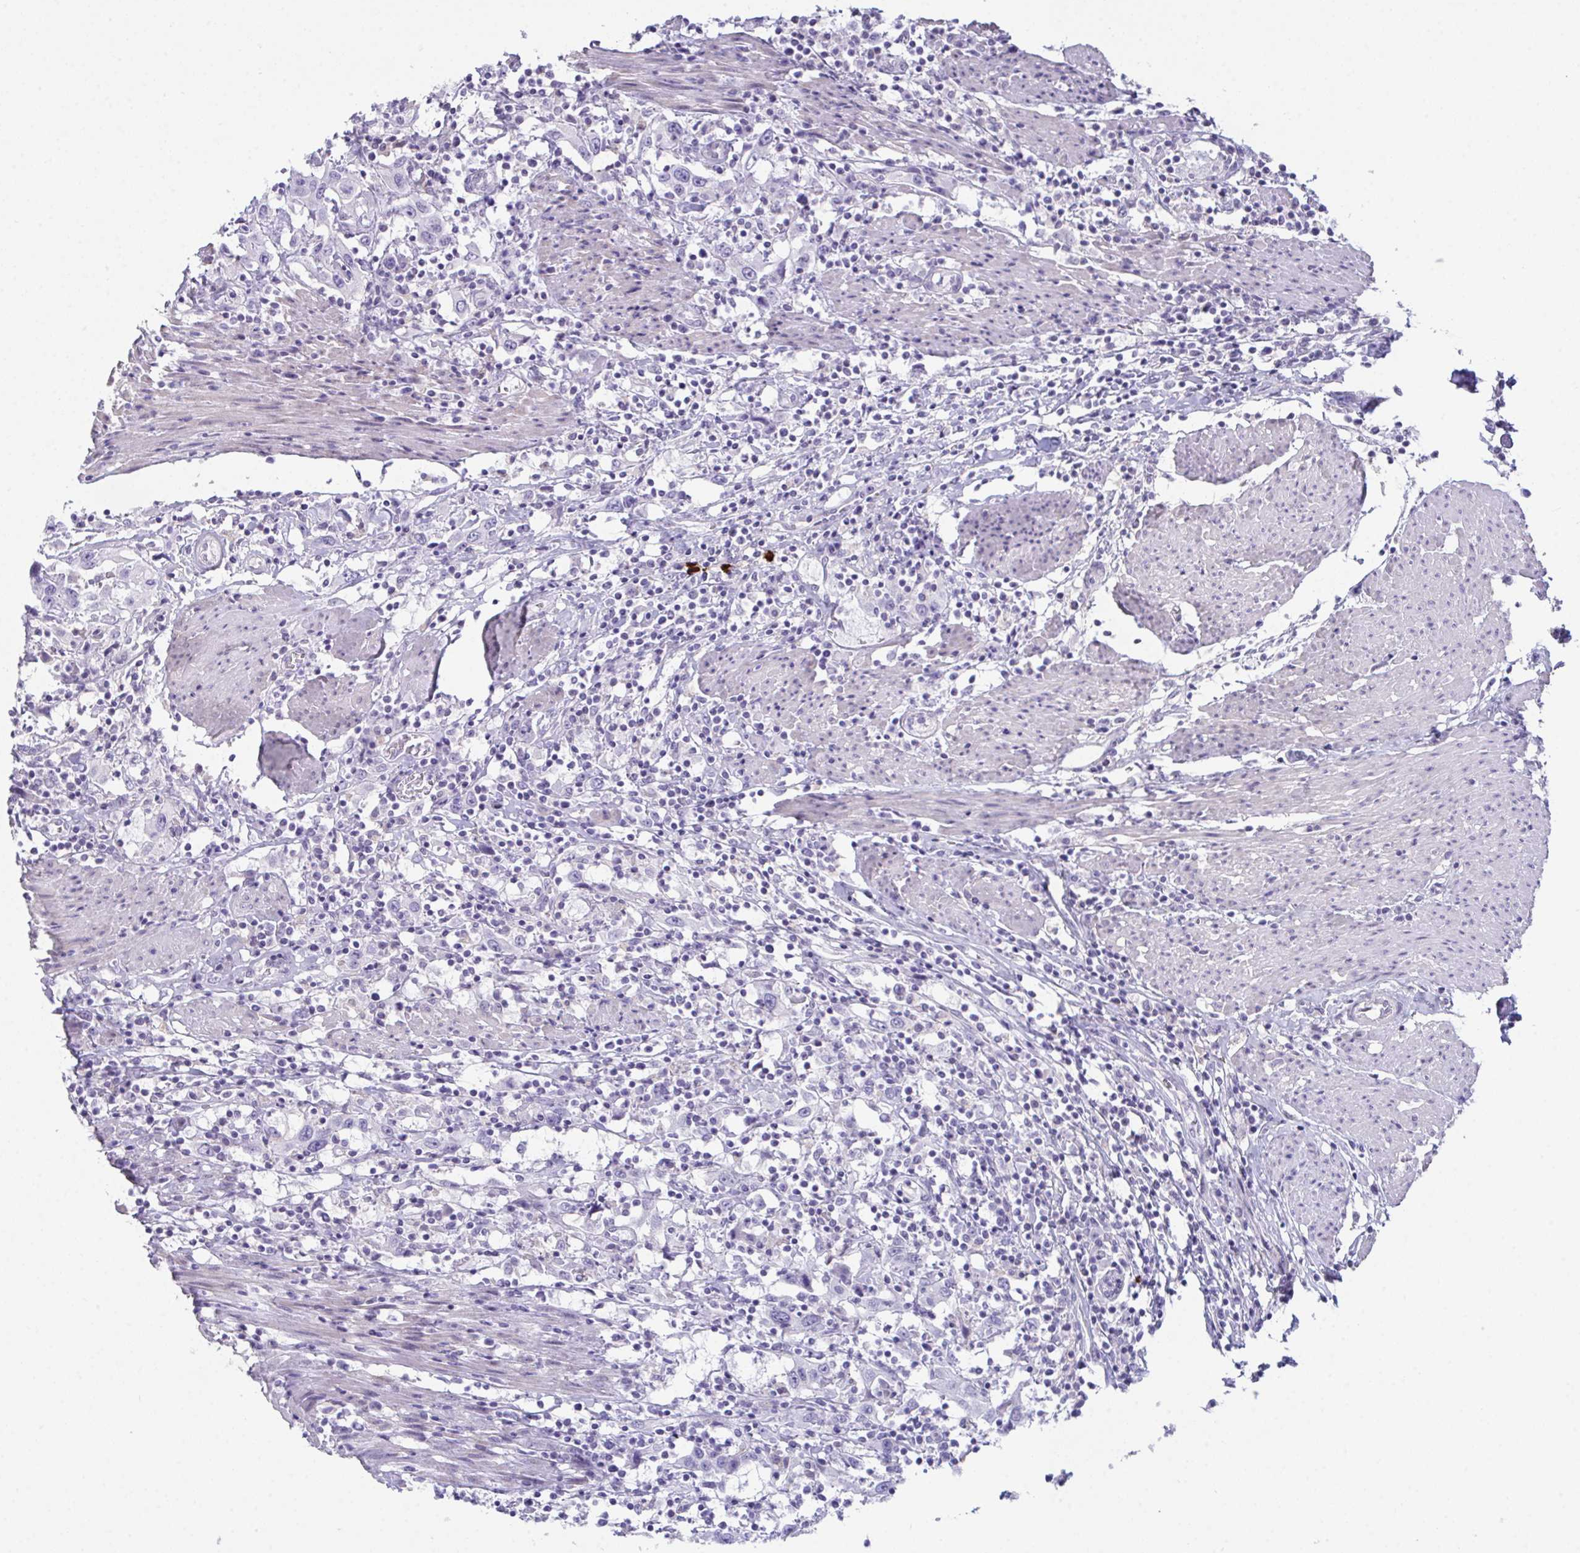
{"staining": {"intensity": "negative", "quantity": "none", "location": "none"}, "tissue": "urothelial cancer", "cell_type": "Tumor cells", "image_type": "cancer", "snomed": [{"axis": "morphology", "description": "Urothelial carcinoma, High grade"}, {"axis": "topography", "description": "Urinary bladder"}], "caption": "This is a photomicrograph of immunohistochemistry staining of urothelial cancer, which shows no positivity in tumor cells. (DAB (3,3'-diaminobenzidine) IHC, high magnification).", "gene": "ATP6V0D2", "patient": {"sex": "male", "age": 61}}